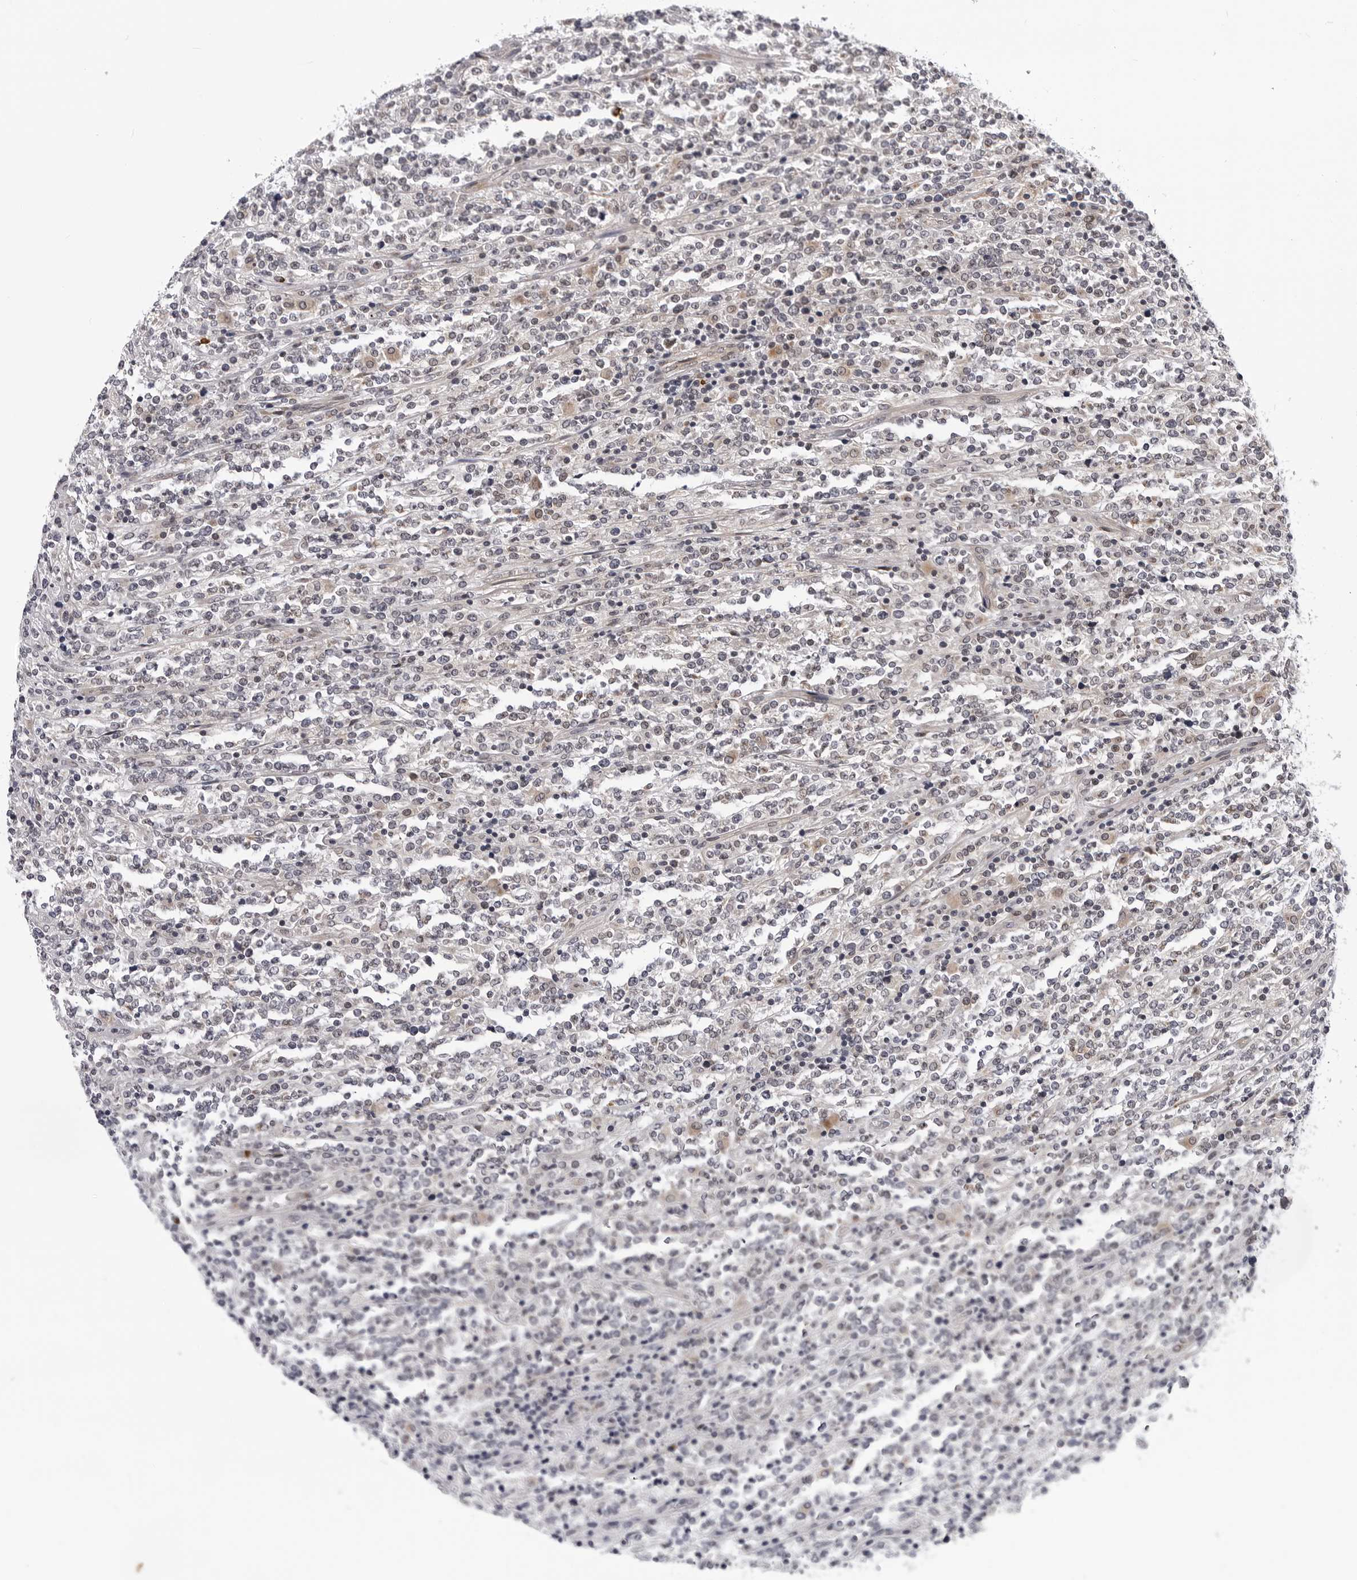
{"staining": {"intensity": "negative", "quantity": "none", "location": "none"}, "tissue": "lymphoma", "cell_type": "Tumor cells", "image_type": "cancer", "snomed": [{"axis": "morphology", "description": "Malignant lymphoma, non-Hodgkin's type, High grade"}, {"axis": "topography", "description": "Soft tissue"}], "caption": "IHC of human malignant lymphoma, non-Hodgkin's type (high-grade) demonstrates no positivity in tumor cells.", "gene": "KIAA1614", "patient": {"sex": "male", "age": 18}}